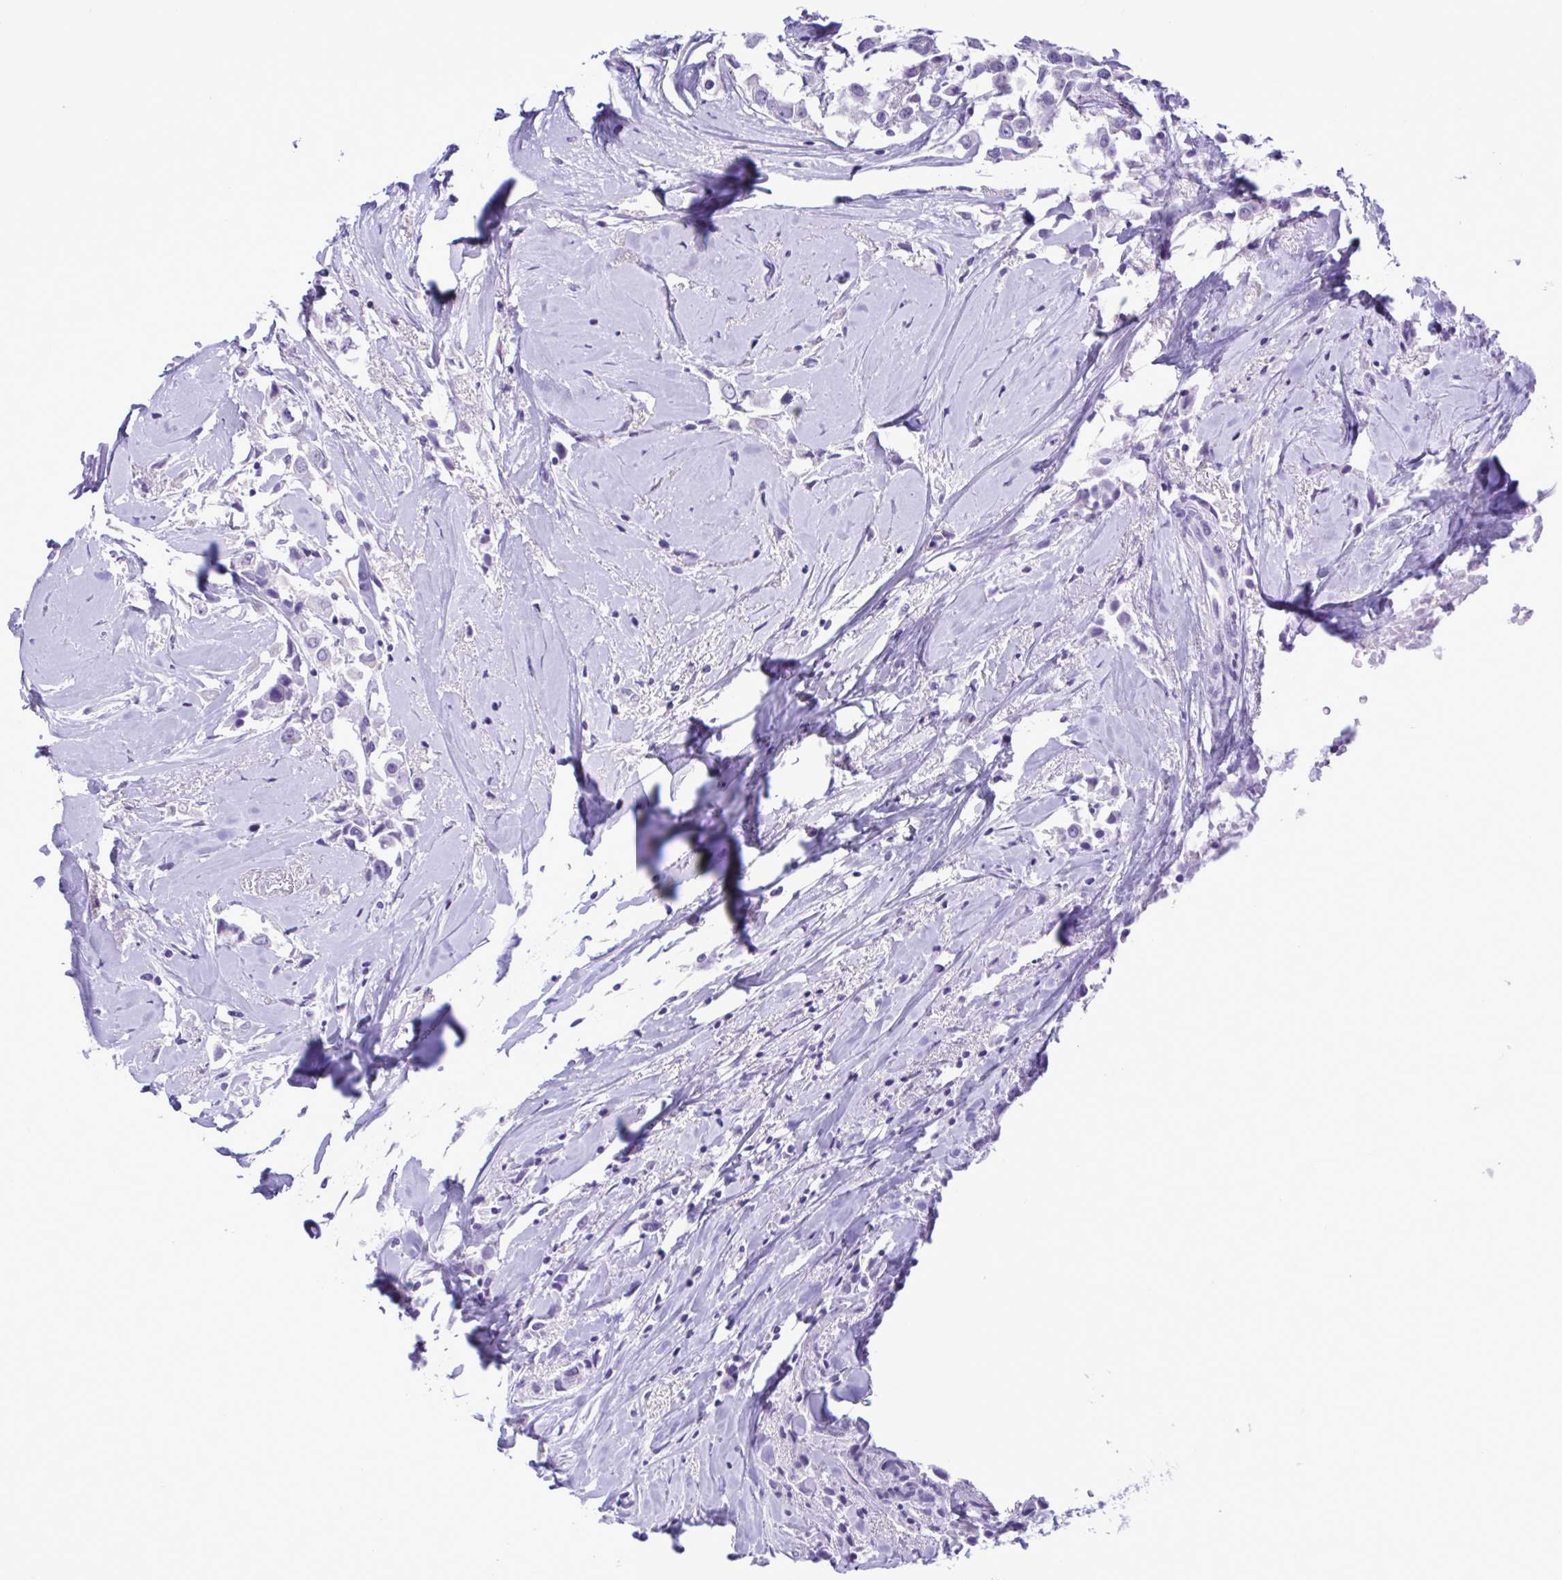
{"staining": {"intensity": "negative", "quantity": "none", "location": "none"}, "tissue": "breast cancer", "cell_type": "Tumor cells", "image_type": "cancer", "snomed": [{"axis": "morphology", "description": "Duct carcinoma"}, {"axis": "topography", "description": "Breast"}], "caption": "This is a image of IHC staining of invasive ductal carcinoma (breast), which shows no positivity in tumor cells.", "gene": "CBY2", "patient": {"sex": "female", "age": 61}}